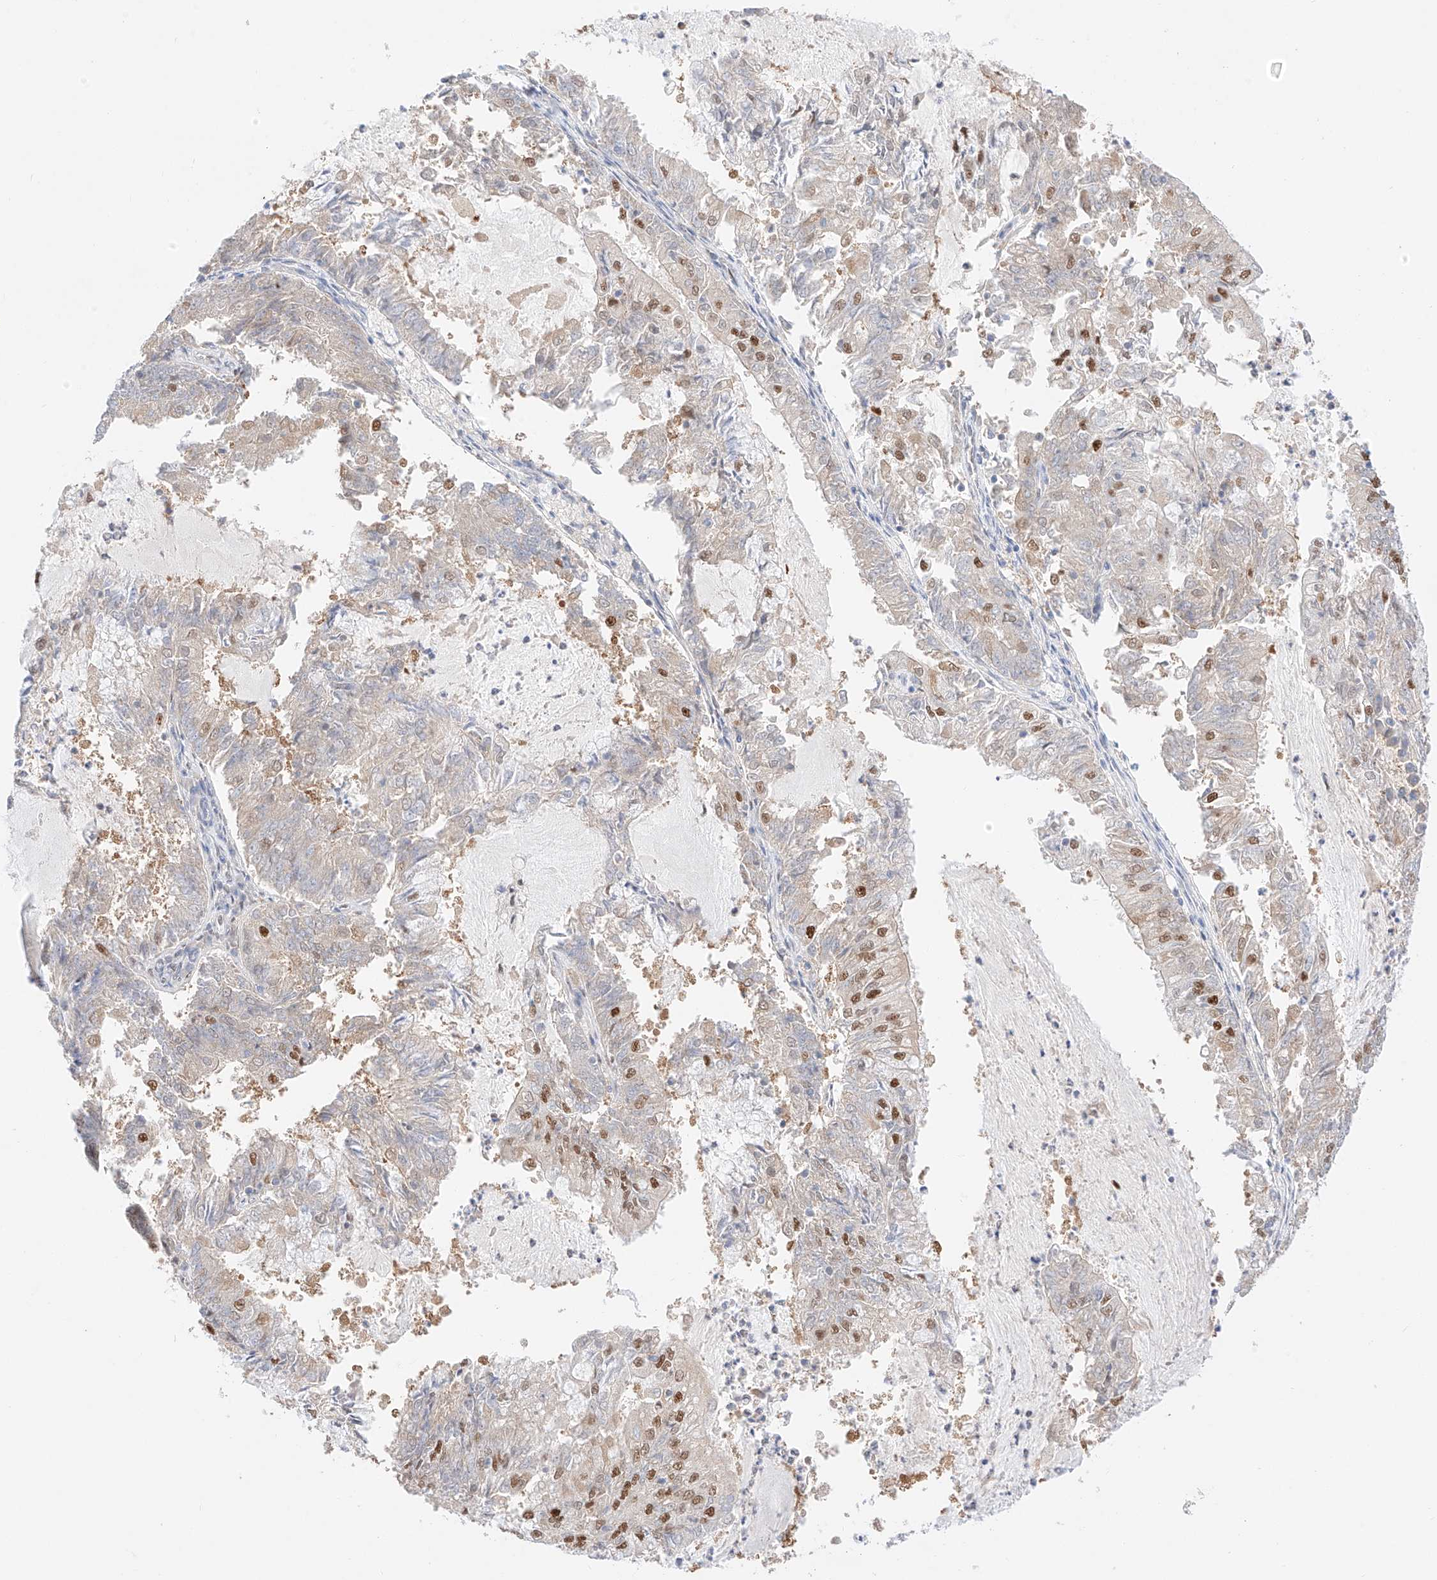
{"staining": {"intensity": "moderate", "quantity": "<25%", "location": "nuclear"}, "tissue": "endometrial cancer", "cell_type": "Tumor cells", "image_type": "cancer", "snomed": [{"axis": "morphology", "description": "Adenocarcinoma, NOS"}, {"axis": "topography", "description": "Endometrium"}], "caption": "Endometrial adenocarcinoma stained with DAB IHC displays low levels of moderate nuclear positivity in about <25% of tumor cells. Immunohistochemistry (ihc) stains the protein of interest in brown and the nuclei are stained blue.", "gene": "APIP", "patient": {"sex": "female", "age": 57}}